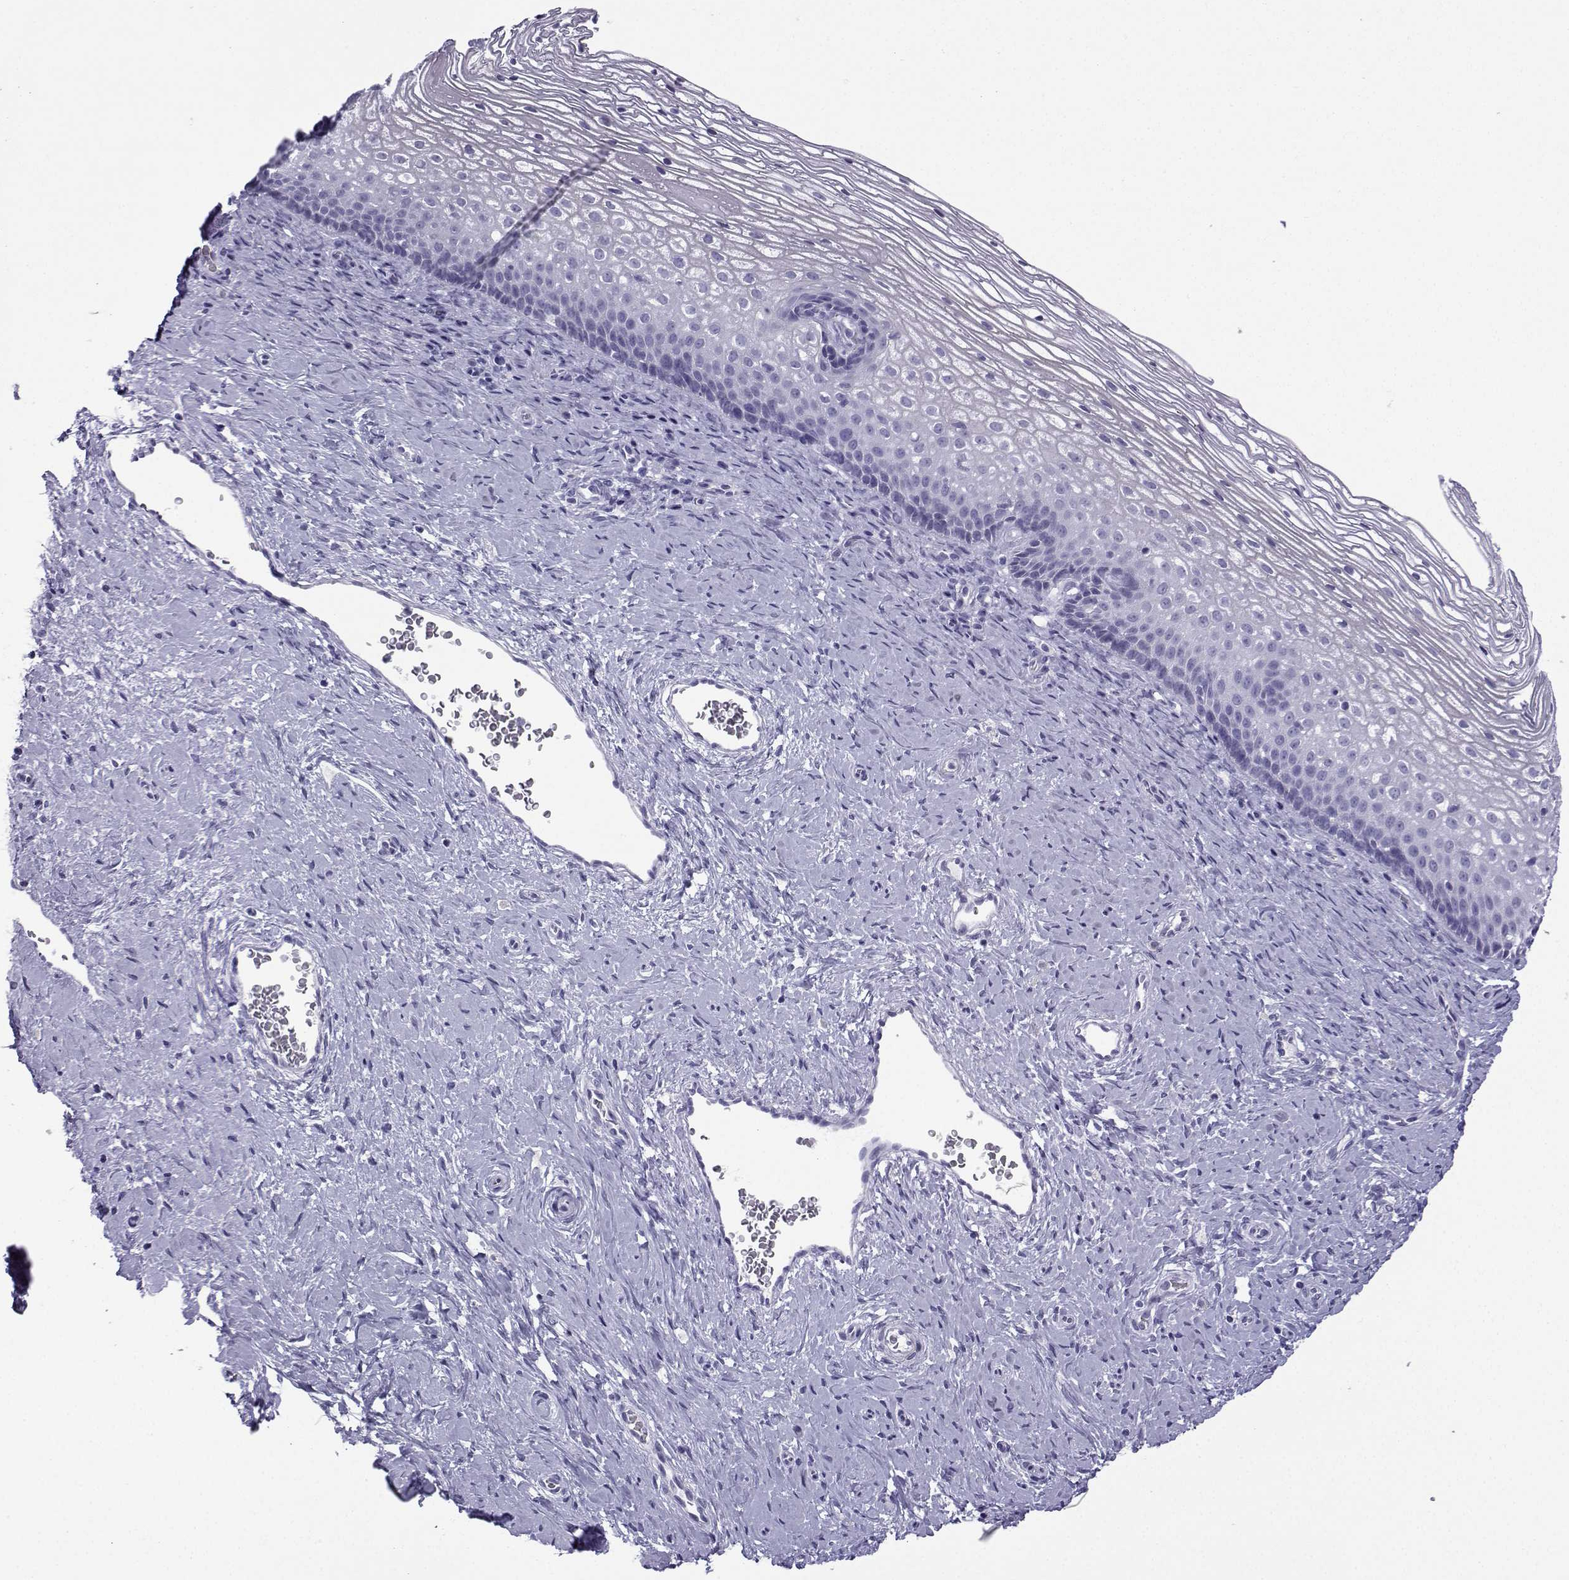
{"staining": {"intensity": "negative", "quantity": "none", "location": "none"}, "tissue": "cervix", "cell_type": "Glandular cells", "image_type": "normal", "snomed": [{"axis": "morphology", "description": "Normal tissue, NOS"}, {"axis": "topography", "description": "Cervix"}], "caption": "High magnification brightfield microscopy of benign cervix stained with DAB (3,3'-diaminobenzidine) (brown) and counterstained with hematoxylin (blue): glandular cells show no significant expression.", "gene": "TRIM46", "patient": {"sex": "female", "age": 34}}